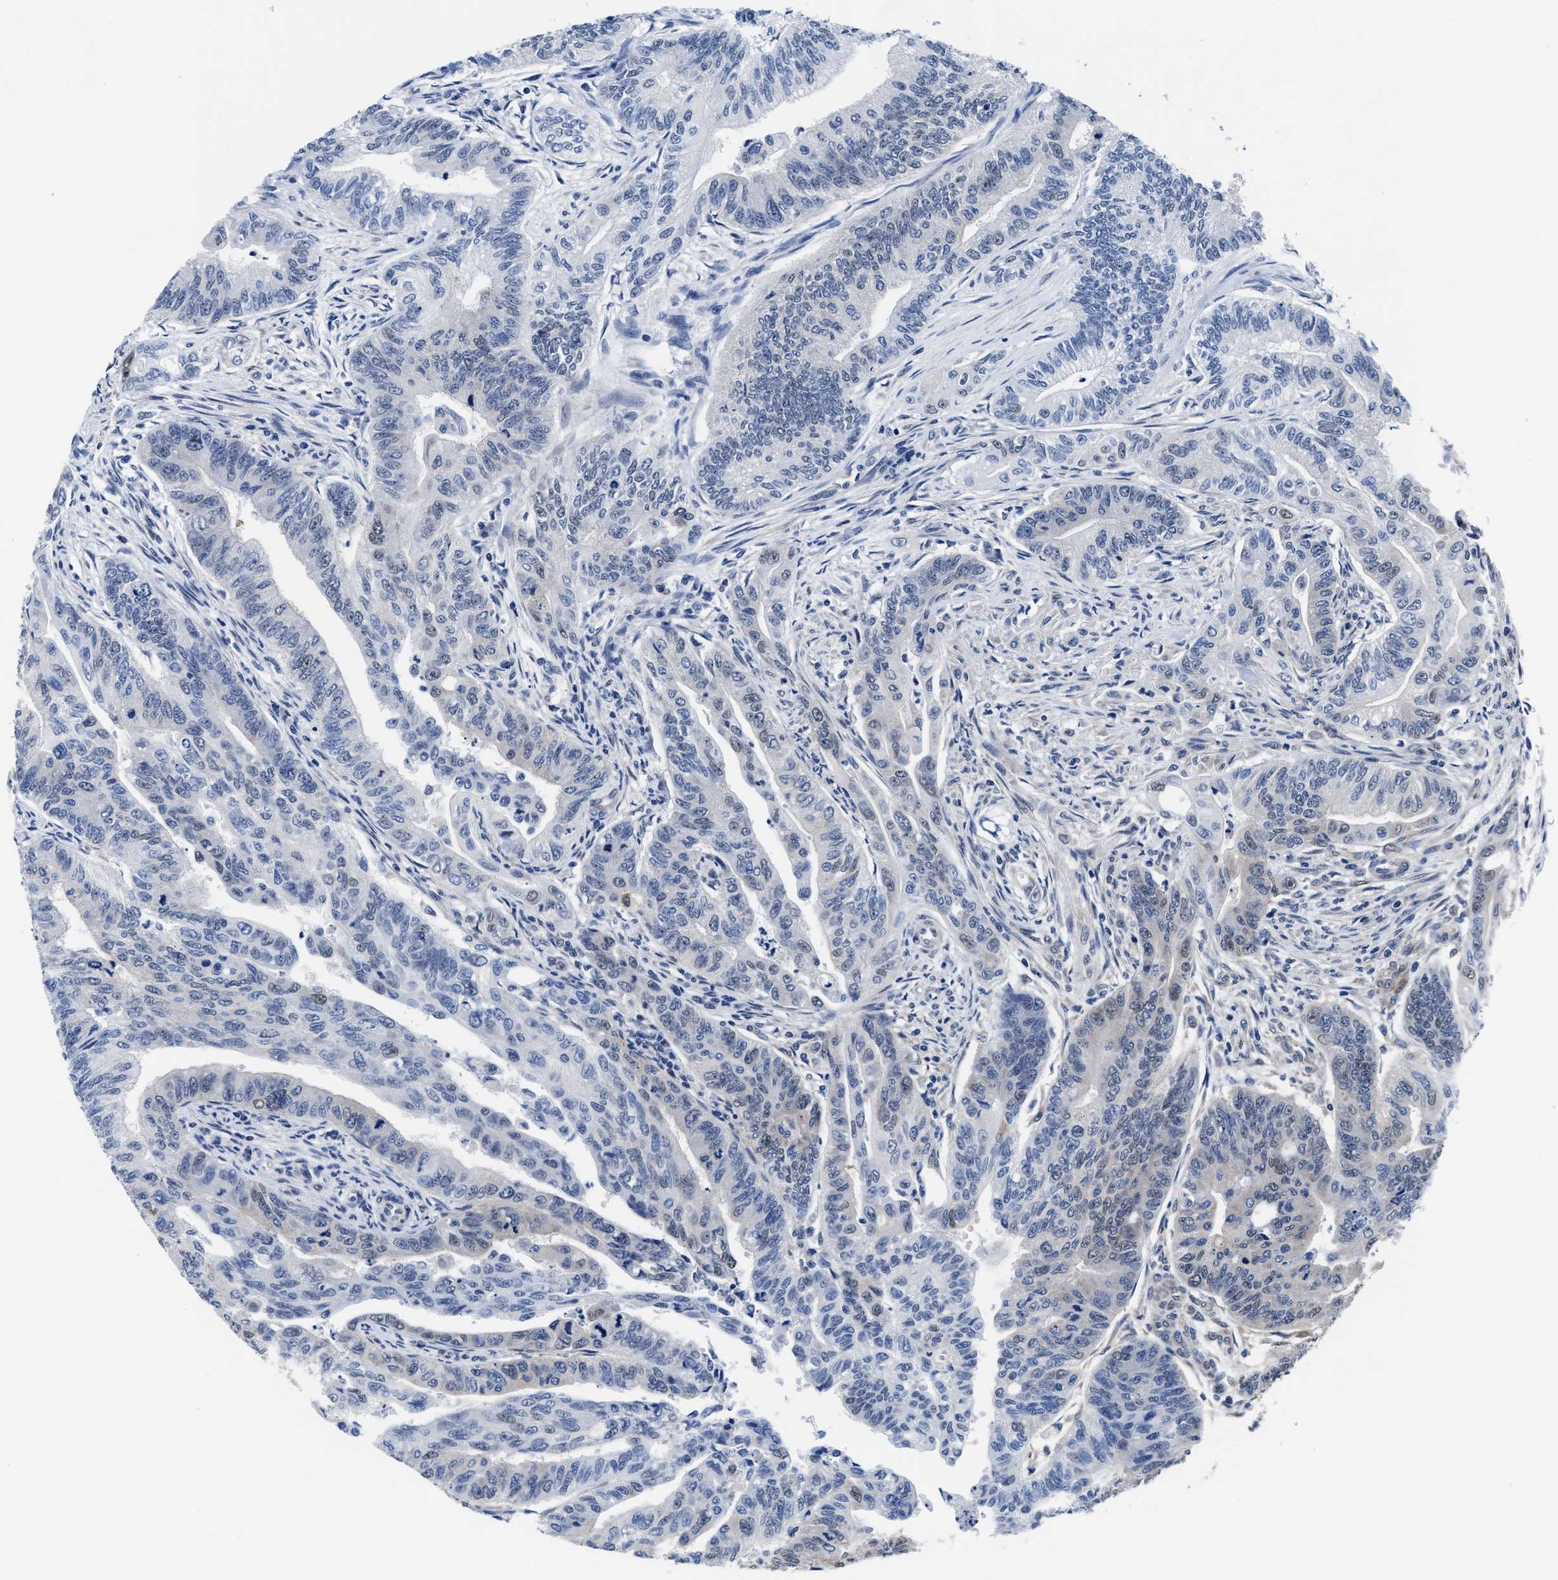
{"staining": {"intensity": "negative", "quantity": "none", "location": "none"}, "tissue": "colorectal cancer", "cell_type": "Tumor cells", "image_type": "cancer", "snomed": [{"axis": "morphology", "description": "Adenoma, NOS"}, {"axis": "morphology", "description": "Adenocarcinoma, NOS"}, {"axis": "topography", "description": "Colon"}], "caption": "A micrograph of colorectal cancer (adenocarcinoma) stained for a protein reveals no brown staining in tumor cells.", "gene": "ACLY", "patient": {"sex": "male", "age": 79}}